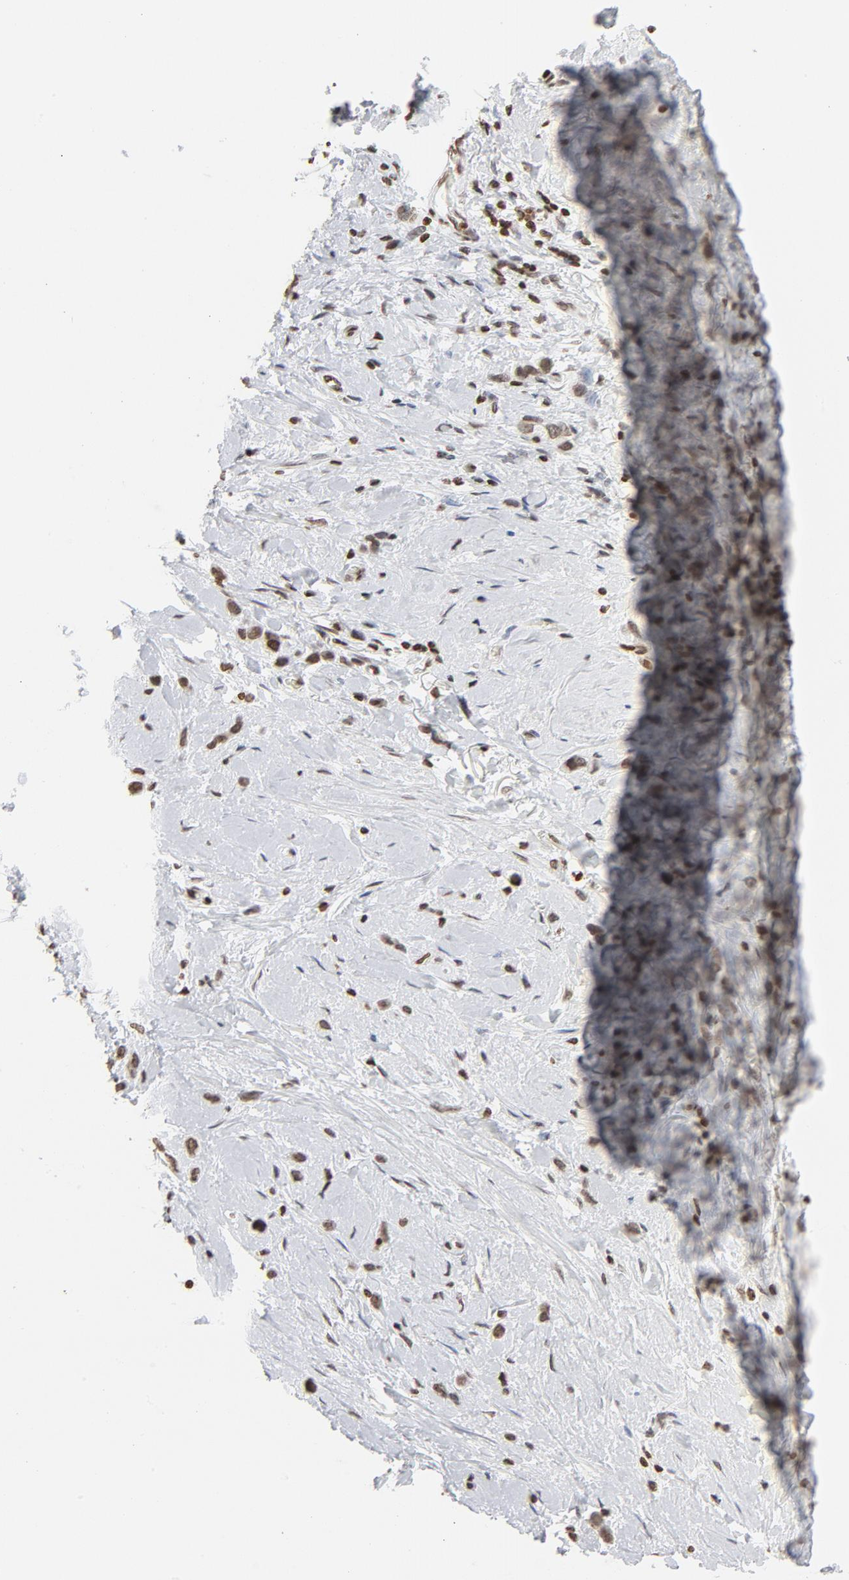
{"staining": {"intensity": "weak", "quantity": ">75%", "location": "nuclear"}, "tissue": "stomach cancer", "cell_type": "Tumor cells", "image_type": "cancer", "snomed": [{"axis": "morphology", "description": "Normal tissue, NOS"}, {"axis": "morphology", "description": "Adenocarcinoma, NOS"}, {"axis": "morphology", "description": "Adenocarcinoma, High grade"}, {"axis": "topography", "description": "Stomach, upper"}, {"axis": "topography", "description": "Stomach"}], "caption": "Immunohistochemistry (IHC) staining of stomach adenocarcinoma (high-grade), which reveals low levels of weak nuclear positivity in approximately >75% of tumor cells indicating weak nuclear protein staining. The staining was performed using DAB (brown) for protein detection and nuclei were counterstained in hematoxylin (blue).", "gene": "H2AC12", "patient": {"sex": "female", "age": 65}}